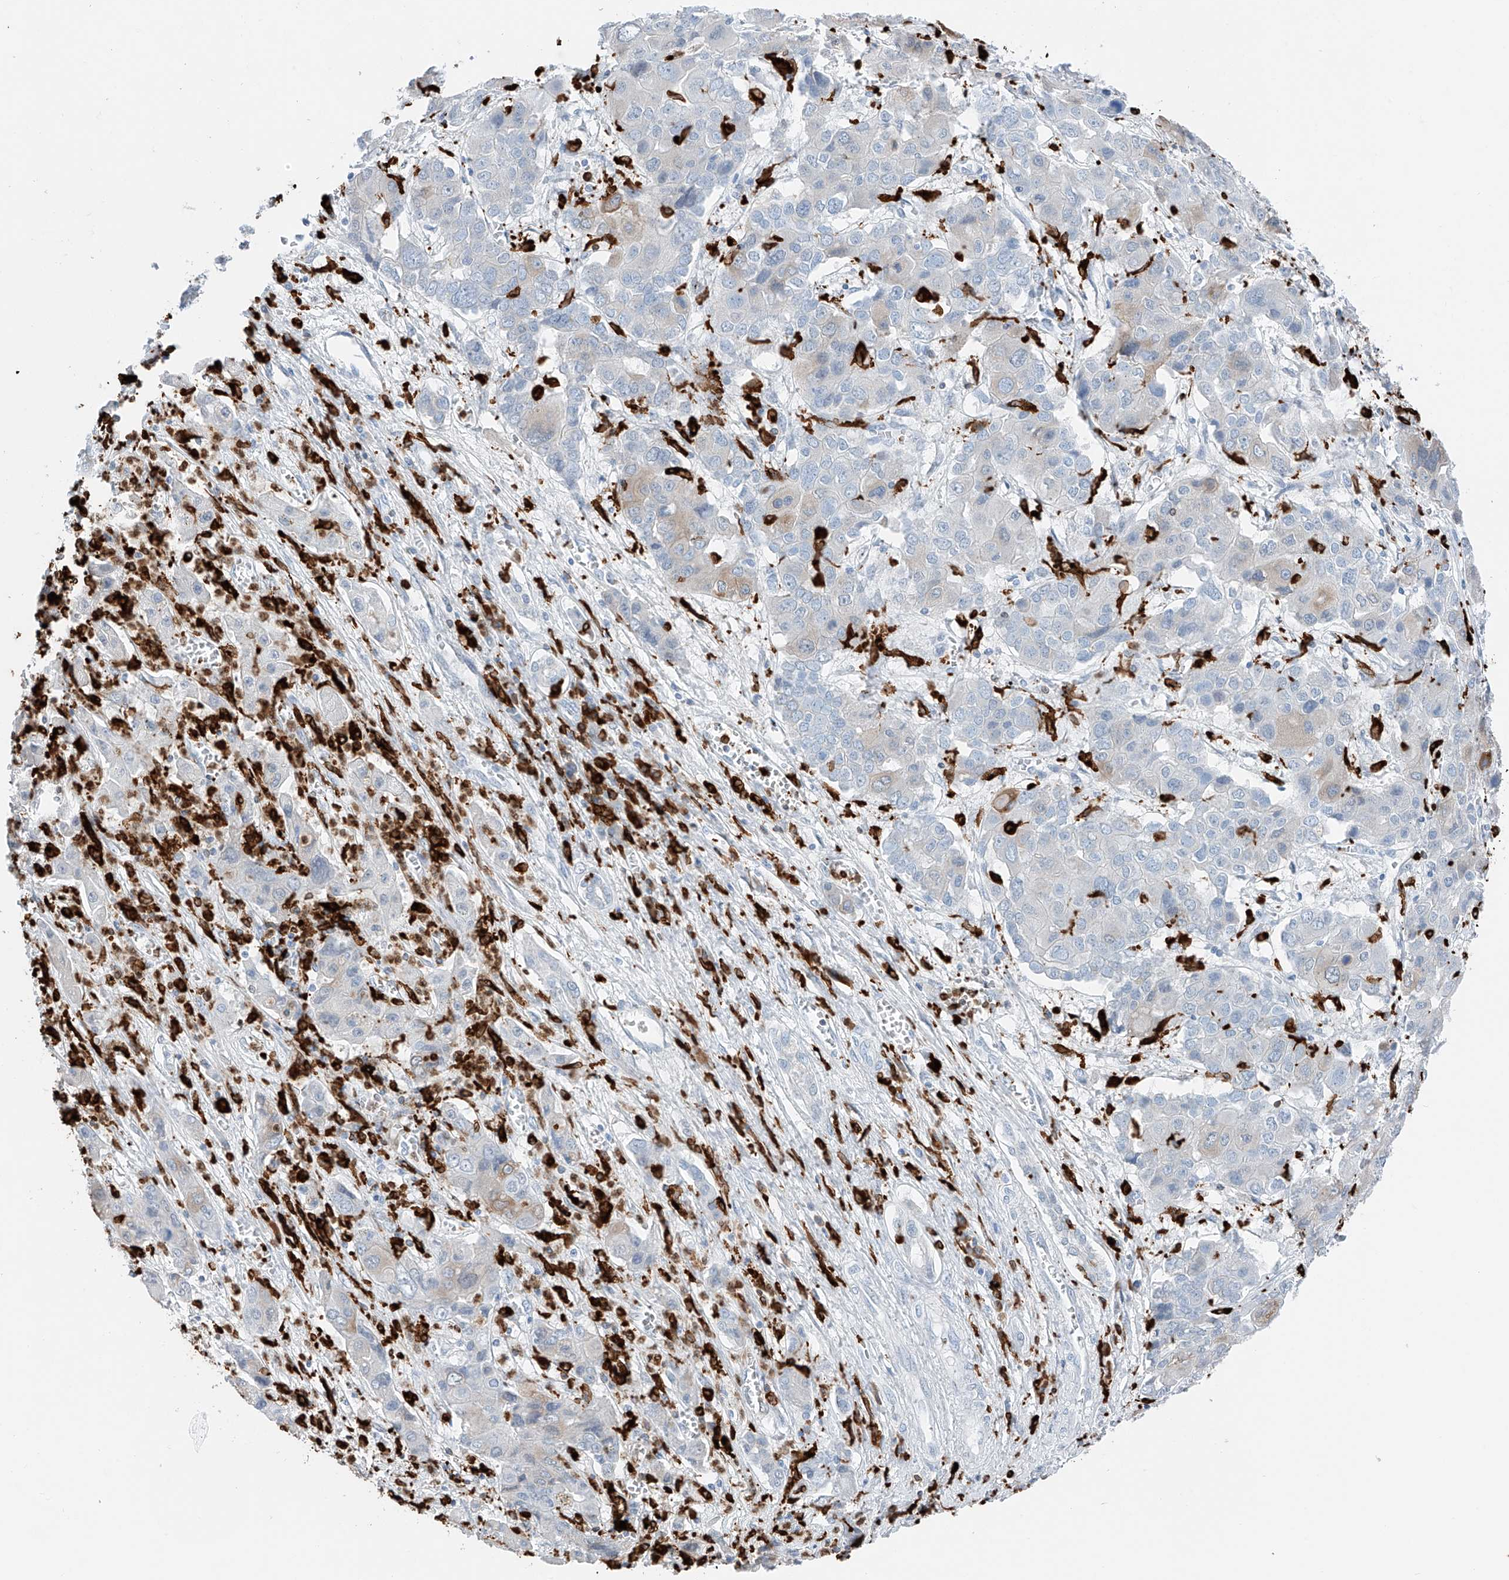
{"staining": {"intensity": "weak", "quantity": "<25%", "location": "cytoplasmic/membranous"}, "tissue": "liver cancer", "cell_type": "Tumor cells", "image_type": "cancer", "snomed": [{"axis": "morphology", "description": "Cholangiocarcinoma"}, {"axis": "topography", "description": "Liver"}], "caption": "IHC of human cholangiocarcinoma (liver) reveals no expression in tumor cells.", "gene": "TBXAS1", "patient": {"sex": "male", "age": 67}}